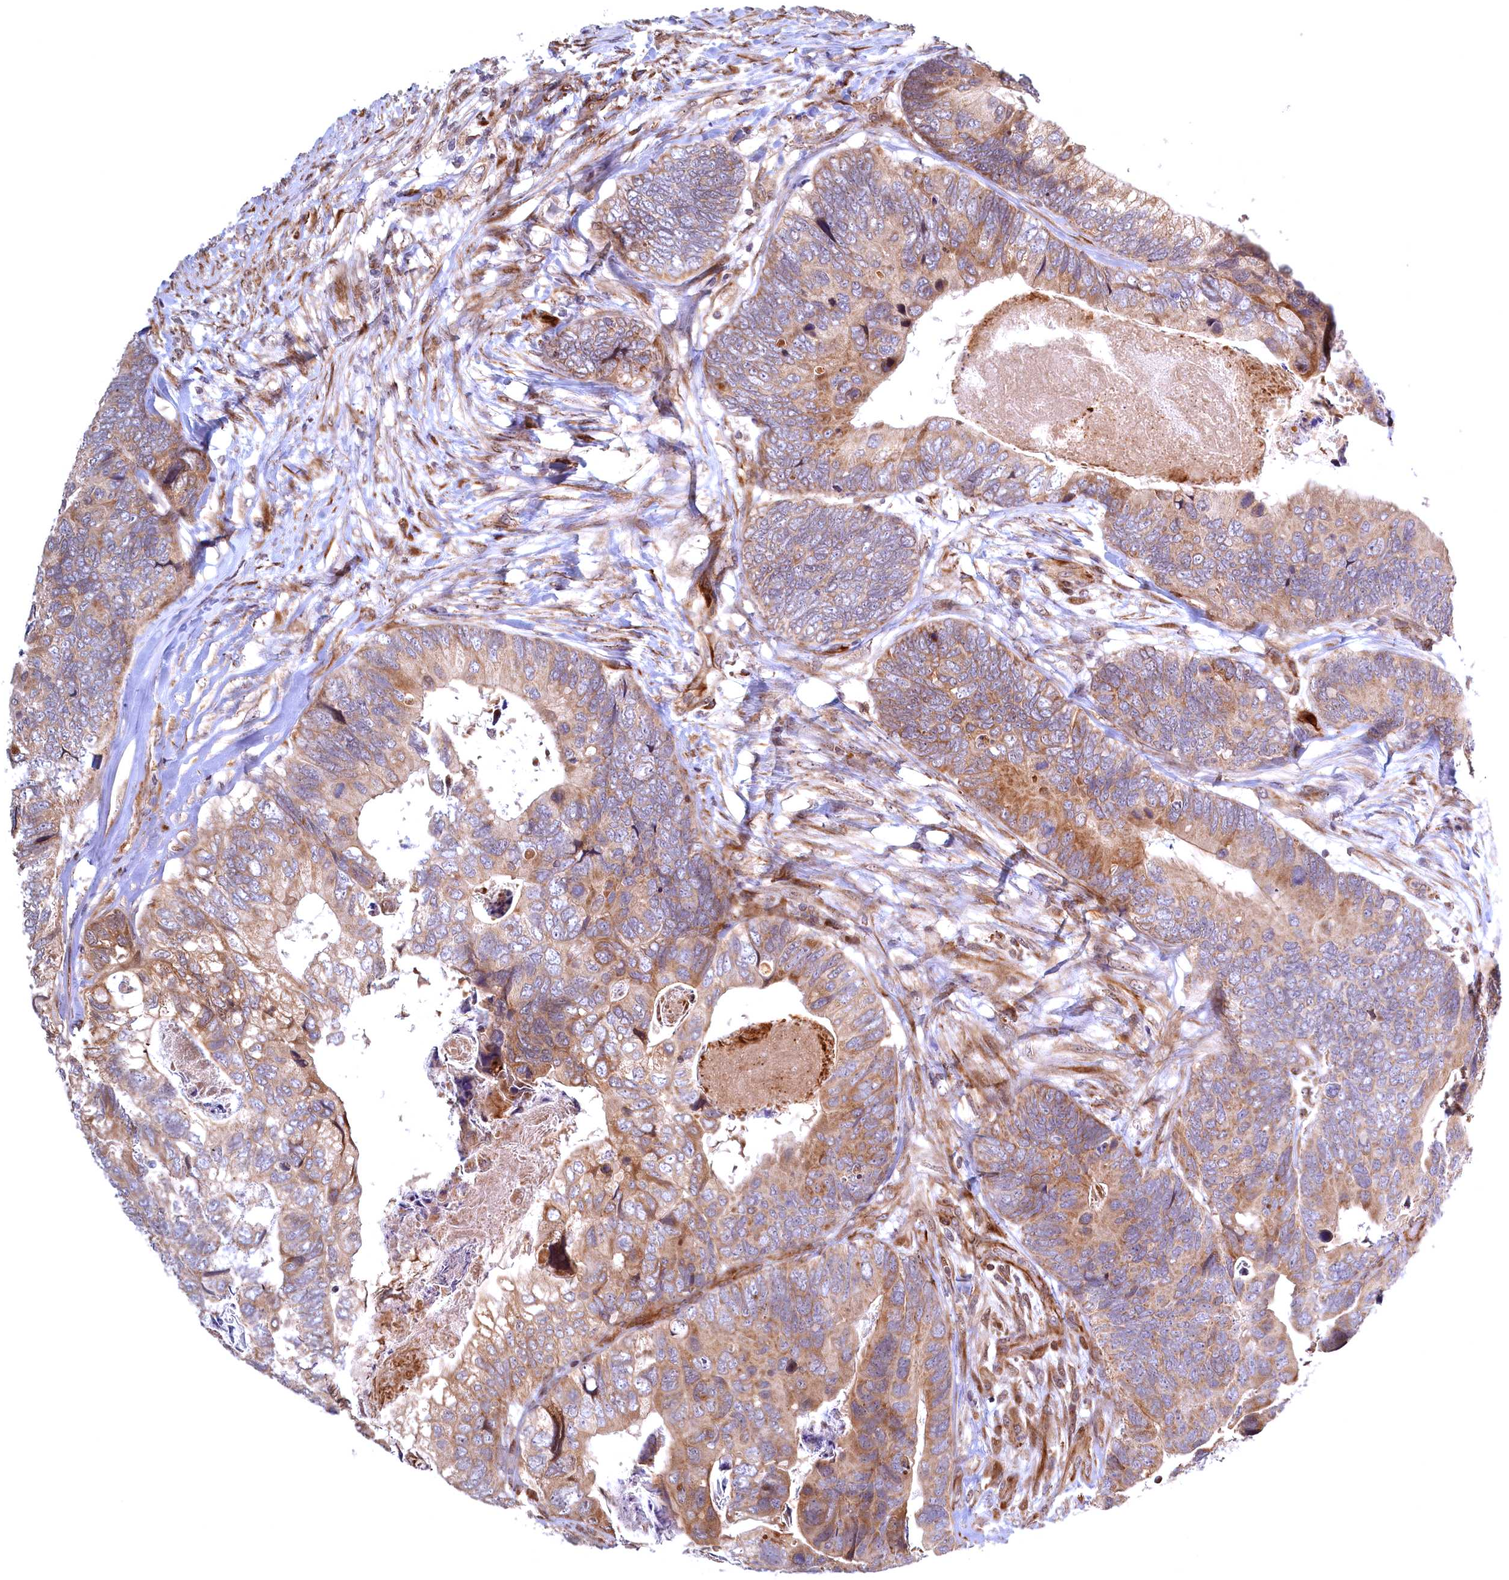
{"staining": {"intensity": "moderate", "quantity": ">75%", "location": "cytoplasmic/membranous"}, "tissue": "colorectal cancer", "cell_type": "Tumor cells", "image_type": "cancer", "snomed": [{"axis": "morphology", "description": "Adenocarcinoma, NOS"}, {"axis": "topography", "description": "Colon"}], "caption": "The histopathology image demonstrates staining of adenocarcinoma (colorectal), revealing moderate cytoplasmic/membranous protein expression (brown color) within tumor cells.", "gene": "PLA2G10", "patient": {"sex": "female", "age": 67}}